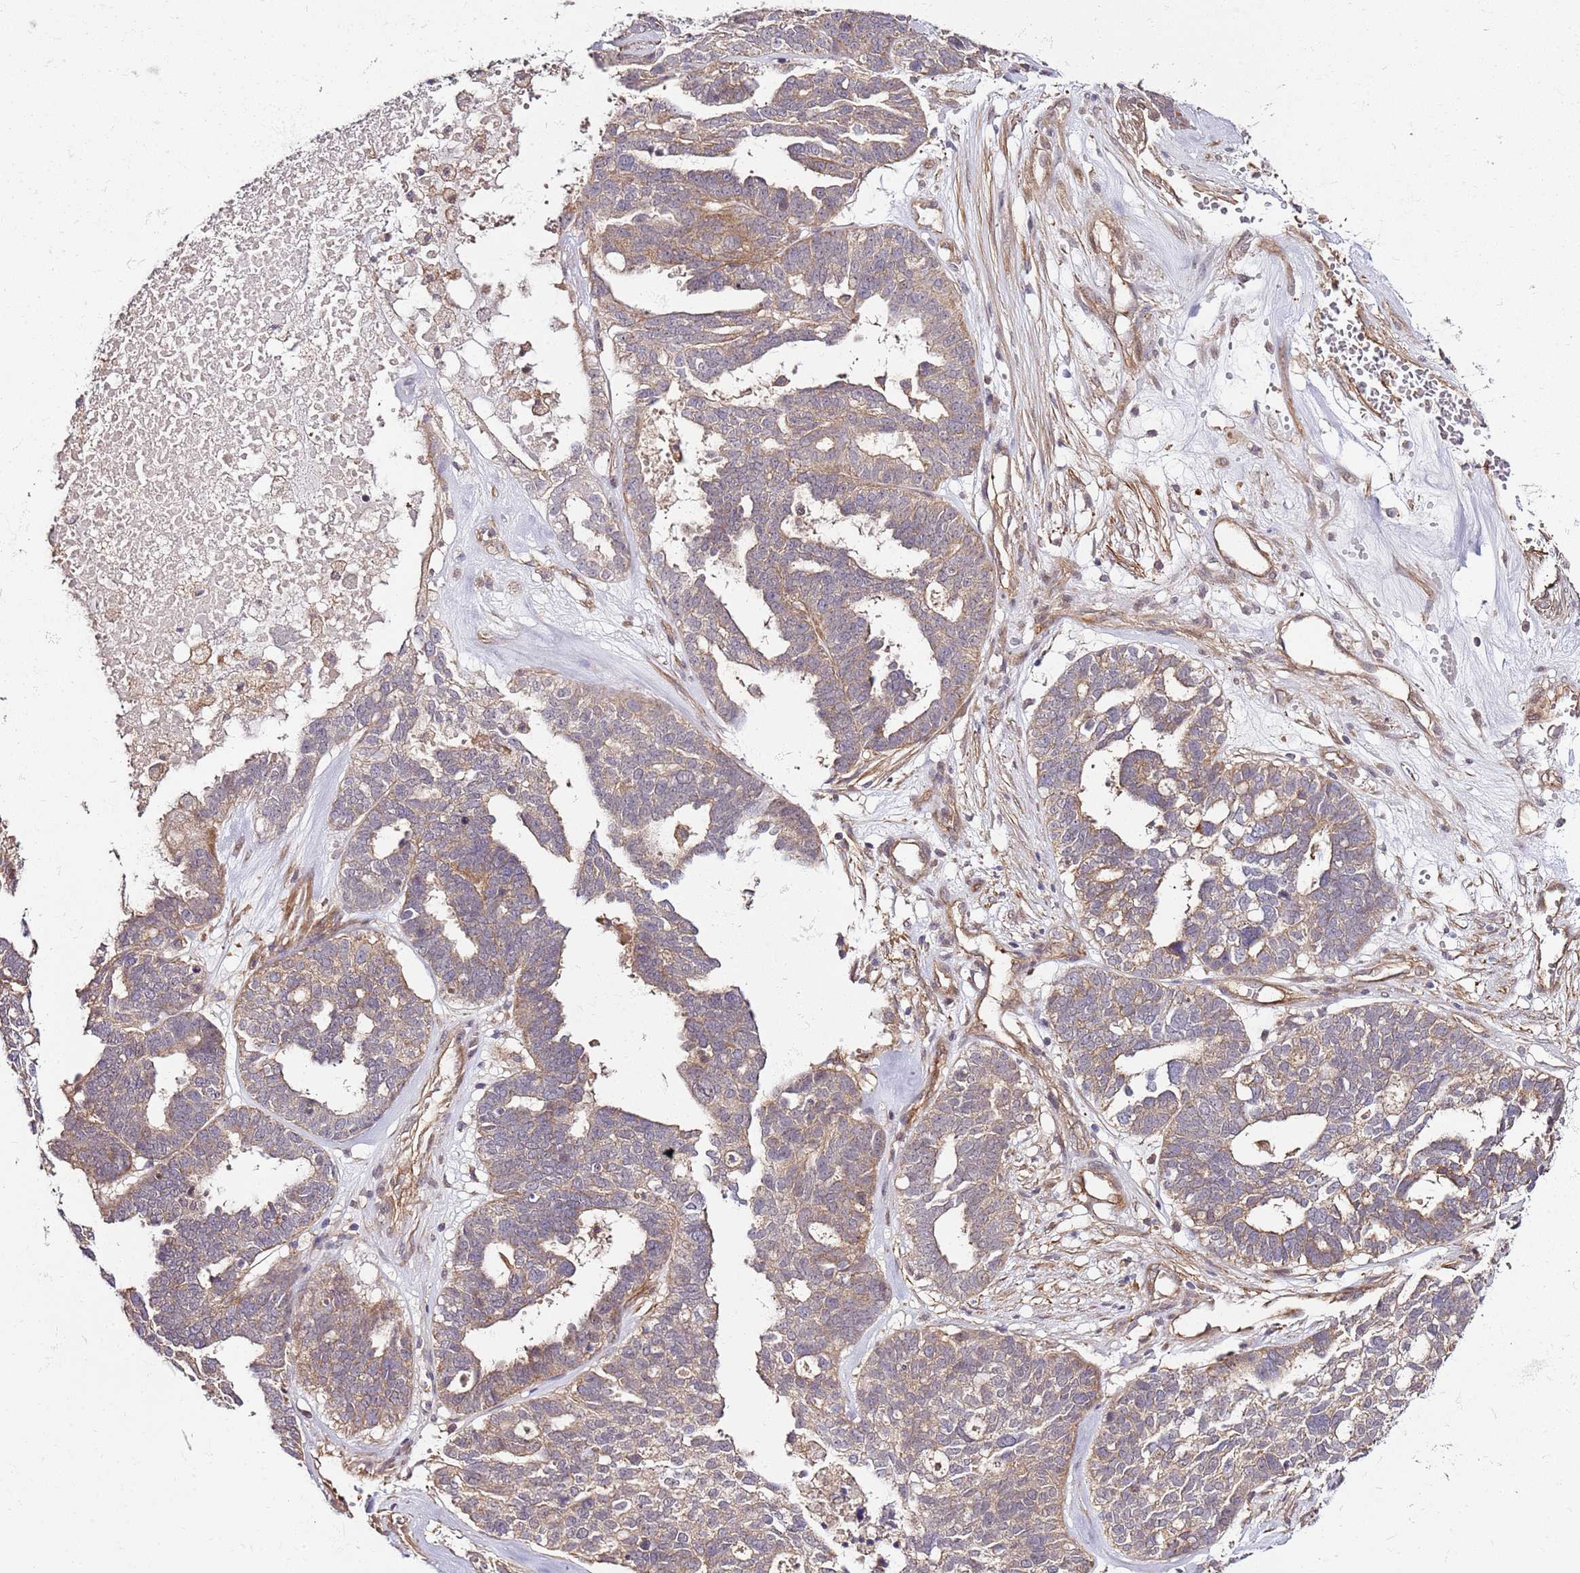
{"staining": {"intensity": "weak", "quantity": ">75%", "location": "cytoplasmic/membranous"}, "tissue": "ovarian cancer", "cell_type": "Tumor cells", "image_type": "cancer", "snomed": [{"axis": "morphology", "description": "Cystadenocarcinoma, serous, NOS"}, {"axis": "topography", "description": "Ovary"}], "caption": "Immunohistochemical staining of ovarian cancer (serous cystadenocarcinoma) exhibits low levels of weak cytoplasmic/membranous protein expression in about >75% of tumor cells.", "gene": "CCNYL1", "patient": {"sex": "female", "age": 59}}